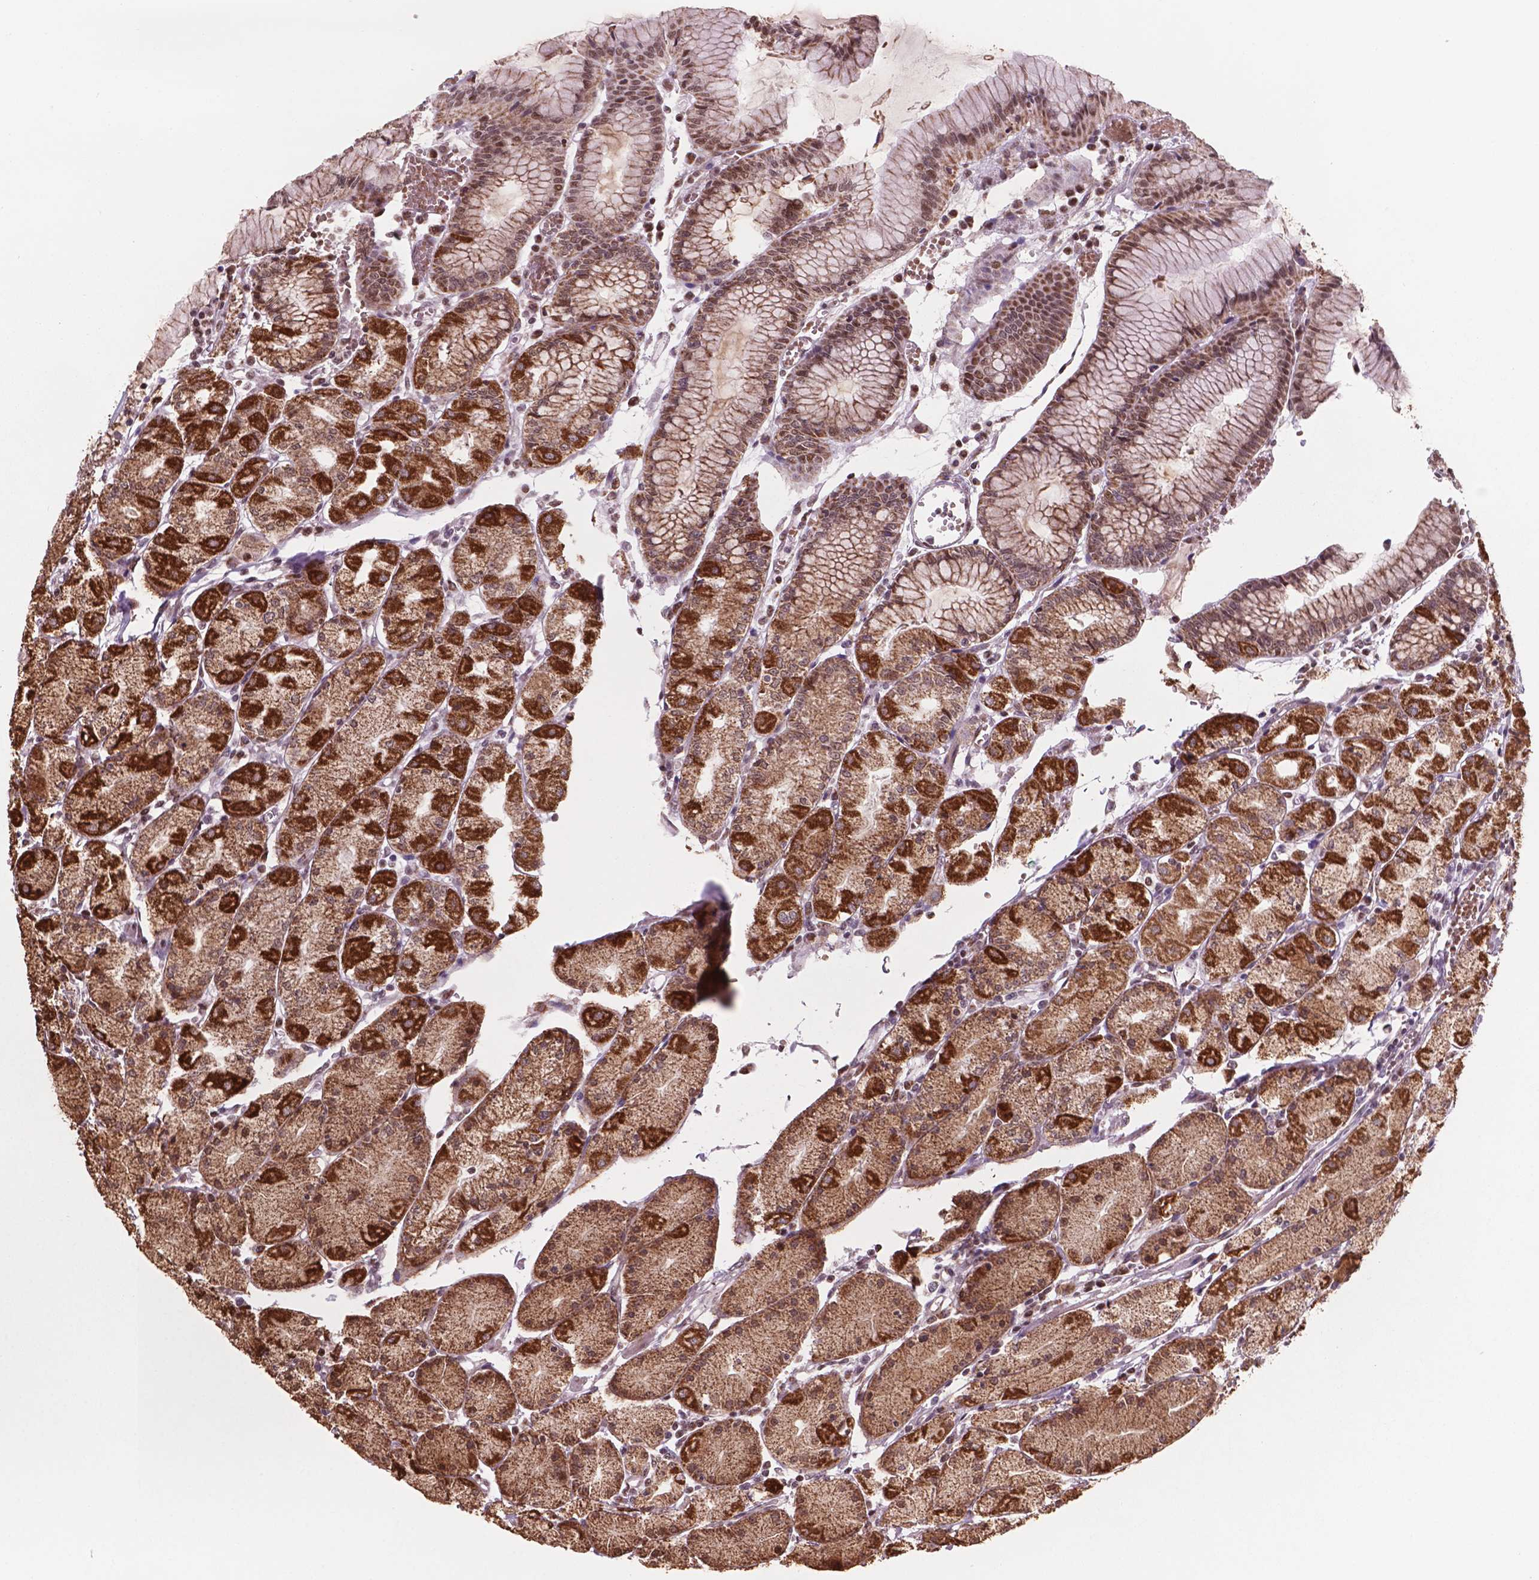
{"staining": {"intensity": "strong", "quantity": ">75%", "location": "cytoplasmic/membranous,nuclear"}, "tissue": "stomach", "cell_type": "Glandular cells", "image_type": "normal", "snomed": [{"axis": "morphology", "description": "Normal tissue, NOS"}, {"axis": "topography", "description": "Stomach, upper"}], "caption": "Stomach stained with DAB immunohistochemistry shows high levels of strong cytoplasmic/membranous,nuclear positivity in about >75% of glandular cells. The staining was performed using DAB (3,3'-diaminobenzidine), with brown indicating positive protein expression. Nuclei are stained blue with hematoxylin.", "gene": "NDUFA10", "patient": {"sex": "male", "age": 69}}